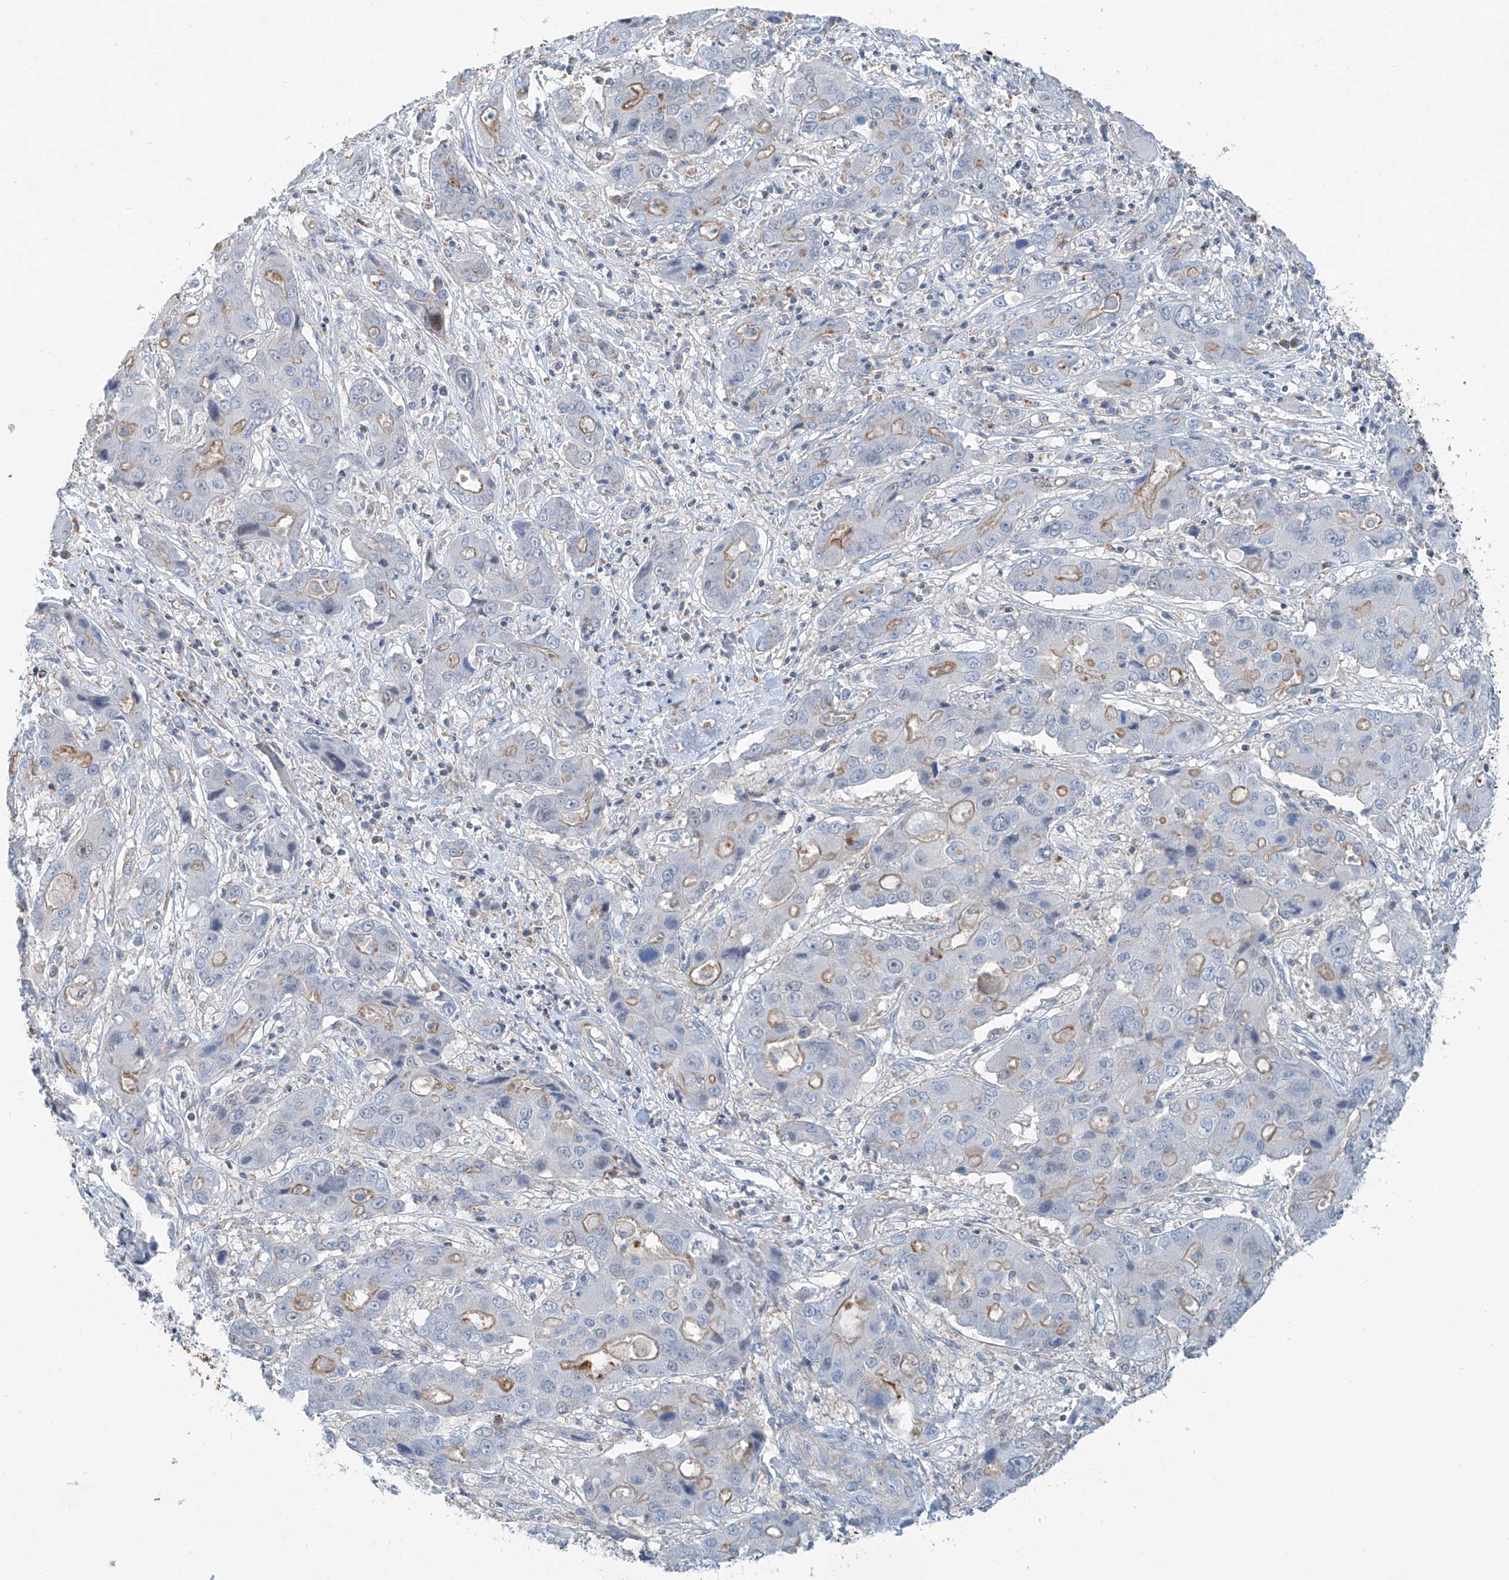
{"staining": {"intensity": "weak", "quantity": "<25%", "location": "cytoplasmic/membranous"}, "tissue": "liver cancer", "cell_type": "Tumor cells", "image_type": "cancer", "snomed": [{"axis": "morphology", "description": "Cholangiocarcinoma"}, {"axis": "topography", "description": "Liver"}], "caption": "A photomicrograph of liver cholangiocarcinoma stained for a protein shows no brown staining in tumor cells.", "gene": "ANKRD34A", "patient": {"sex": "male", "age": 67}}